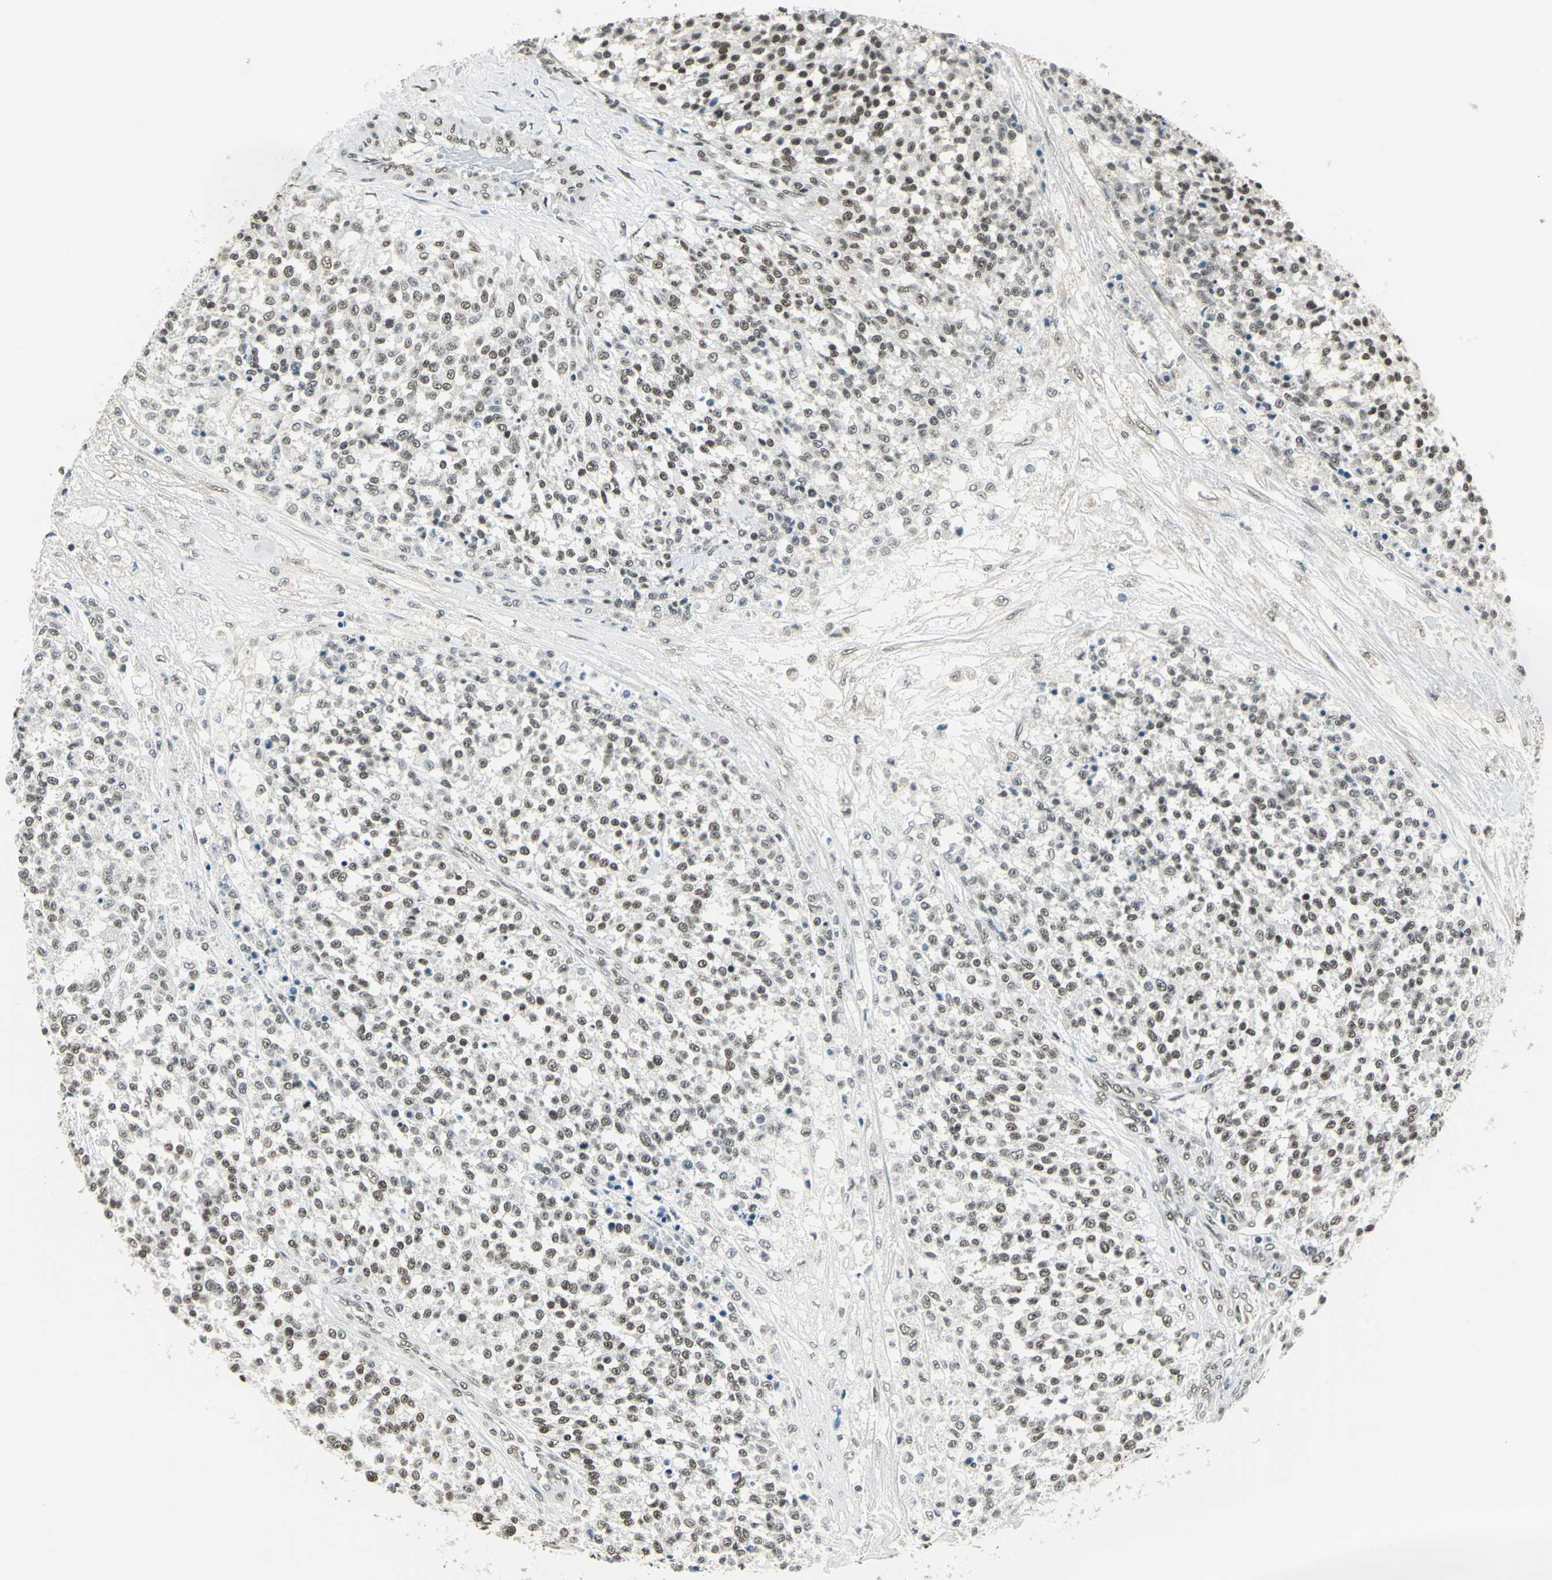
{"staining": {"intensity": "moderate", "quantity": ">75%", "location": "nuclear"}, "tissue": "testis cancer", "cell_type": "Tumor cells", "image_type": "cancer", "snomed": [{"axis": "morphology", "description": "Seminoma, NOS"}, {"axis": "topography", "description": "Testis"}], "caption": "Moderate nuclear protein staining is identified in about >75% of tumor cells in testis cancer.", "gene": "ADNP", "patient": {"sex": "male", "age": 59}}